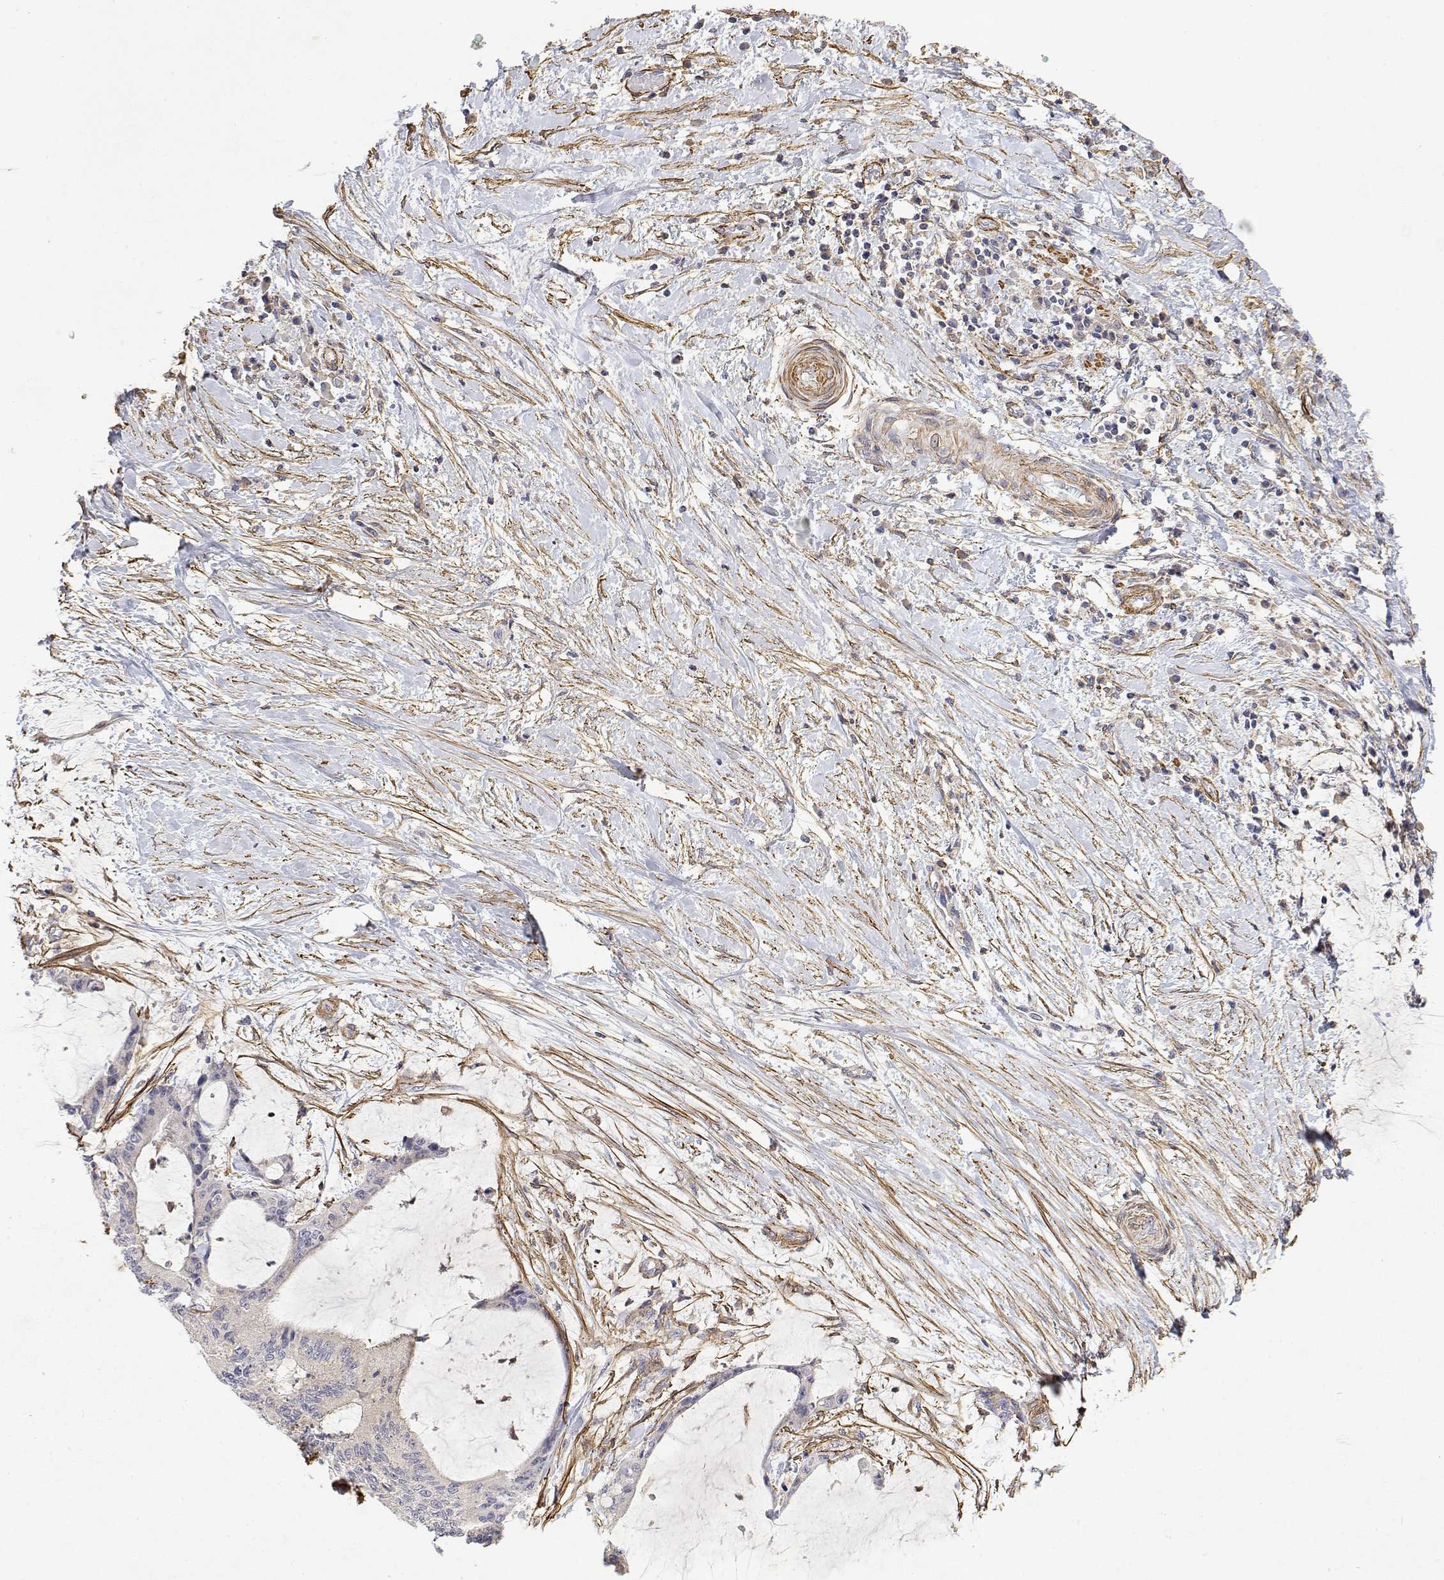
{"staining": {"intensity": "negative", "quantity": "none", "location": "none"}, "tissue": "liver cancer", "cell_type": "Tumor cells", "image_type": "cancer", "snomed": [{"axis": "morphology", "description": "Cholangiocarcinoma"}, {"axis": "topography", "description": "Liver"}], "caption": "DAB (3,3'-diaminobenzidine) immunohistochemical staining of human liver cancer shows no significant positivity in tumor cells. Nuclei are stained in blue.", "gene": "SOWAHD", "patient": {"sex": "female", "age": 73}}